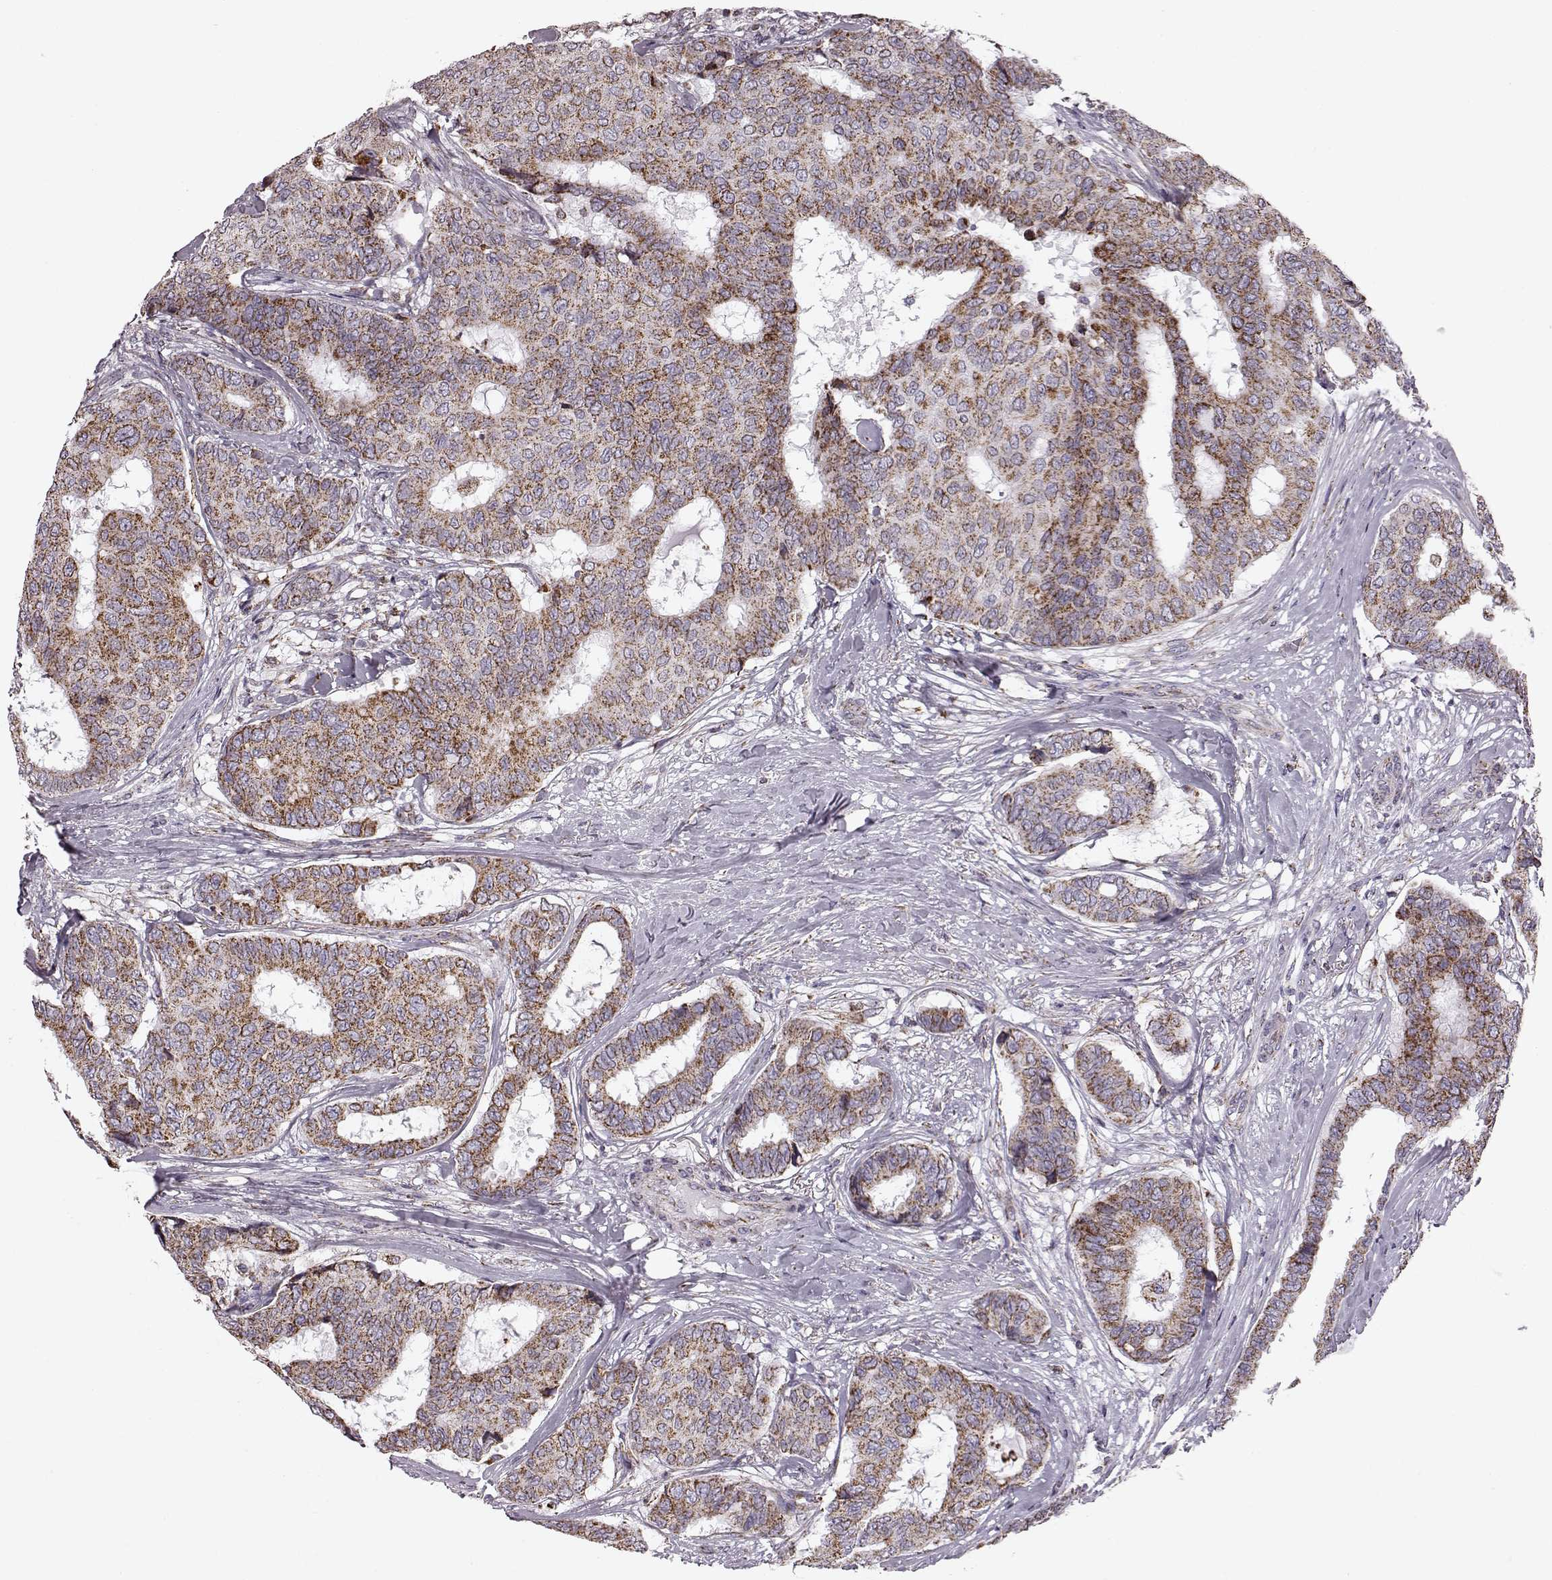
{"staining": {"intensity": "strong", "quantity": ">75%", "location": "cytoplasmic/membranous"}, "tissue": "breast cancer", "cell_type": "Tumor cells", "image_type": "cancer", "snomed": [{"axis": "morphology", "description": "Duct carcinoma"}, {"axis": "topography", "description": "Breast"}], "caption": "The image demonstrates staining of breast cancer, revealing strong cytoplasmic/membranous protein expression (brown color) within tumor cells.", "gene": "ATP5MF", "patient": {"sex": "female", "age": 75}}